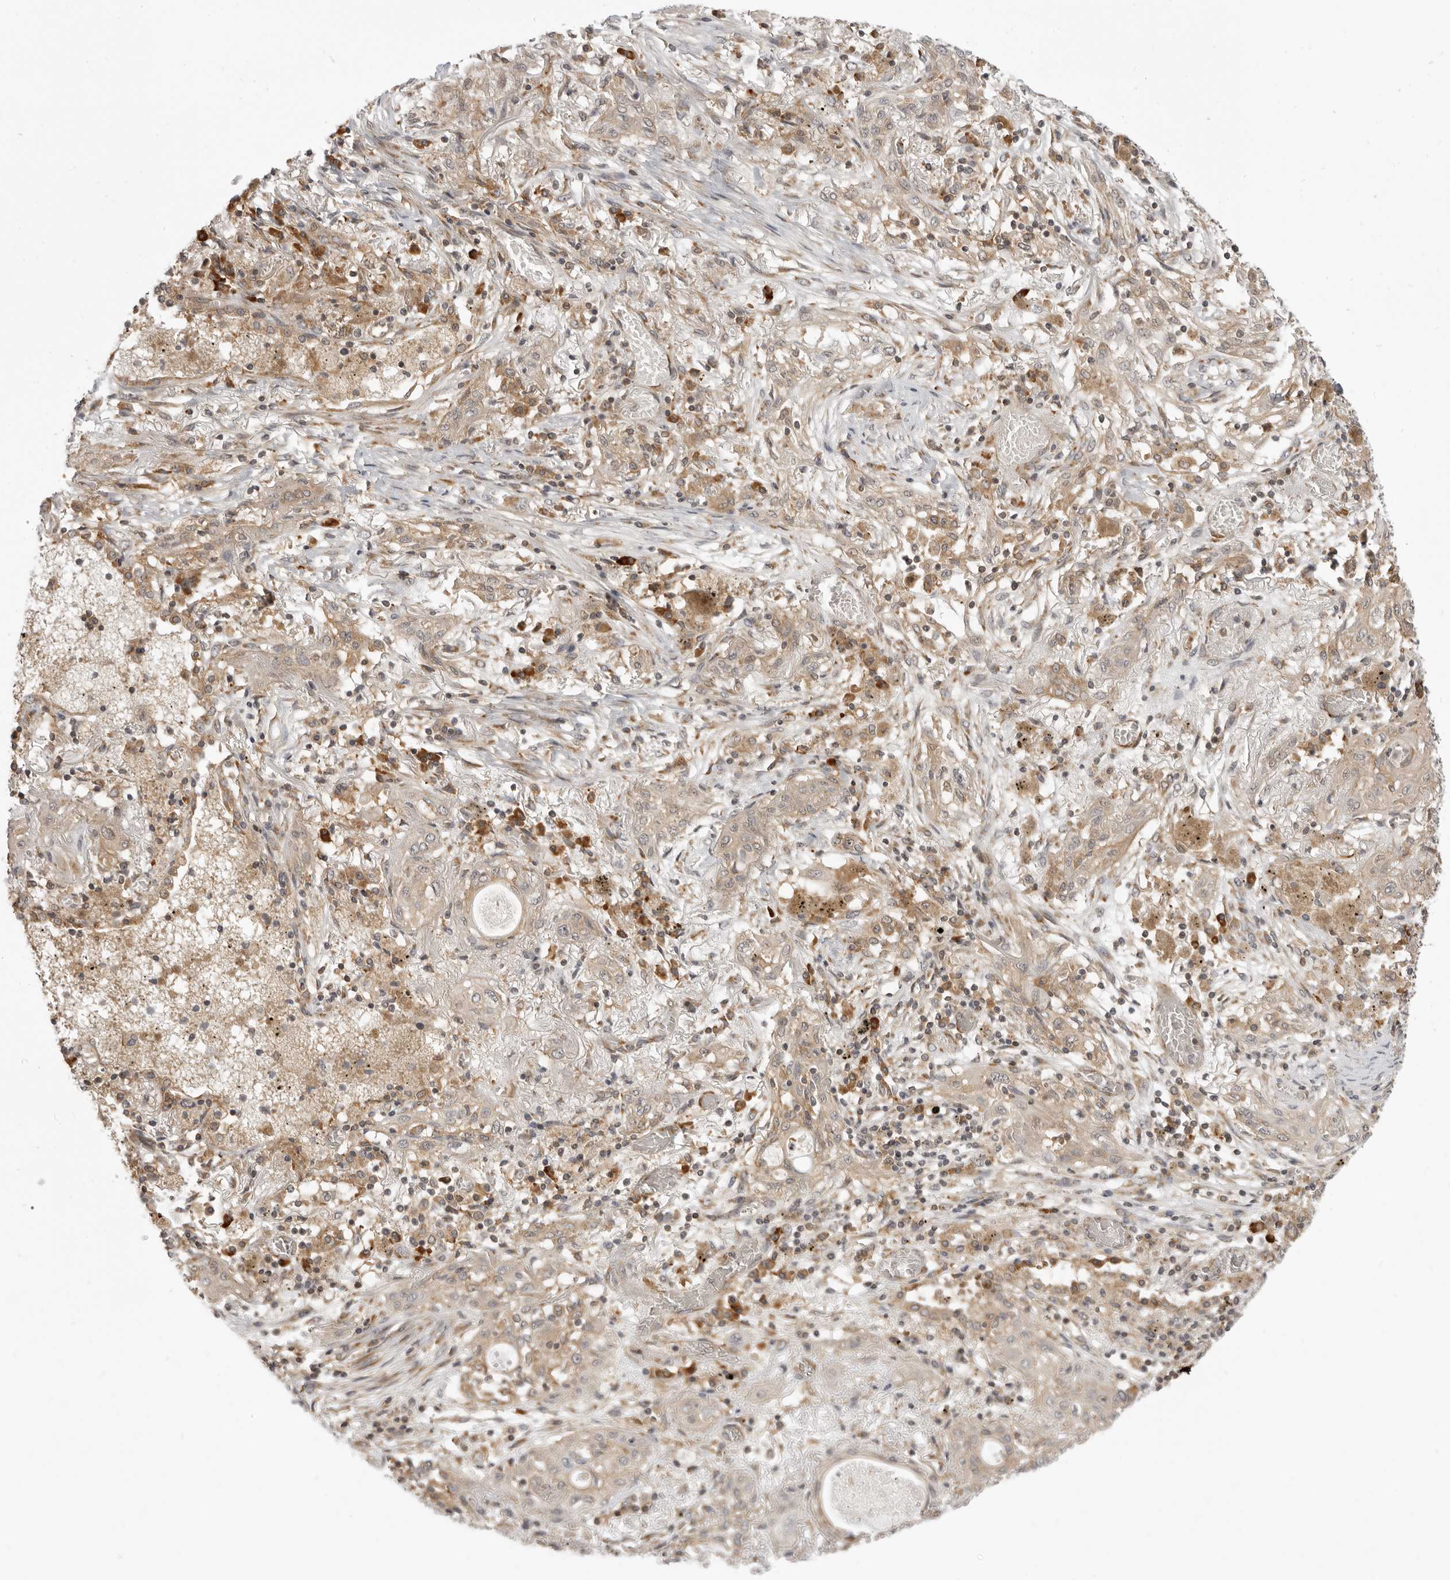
{"staining": {"intensity": "weak", "quantity": ">75%", "location": "cytoplasmic/membranous"}, "tissue": "lung cancer", "cell_type": "Tumor cells", "image_type": "cancer", "snomed": [{"axis": "morphology", "description": "Squamous cell carcinoma, NOS"}, {"axis": "topography", "description": "Lung"}], "caption": "Immunohistochemistry micrograph of neoplastic tissue: human lung cancer stained using immunohistochemistry shows low levels of weak protein expression localized specifically in the cytoplasmic/membranous of tumor cells, appearing as a cytoplasmic/membranous brown color.", "gene": "PRRC2A", "patient": {"sex": "female", "age": 47}}